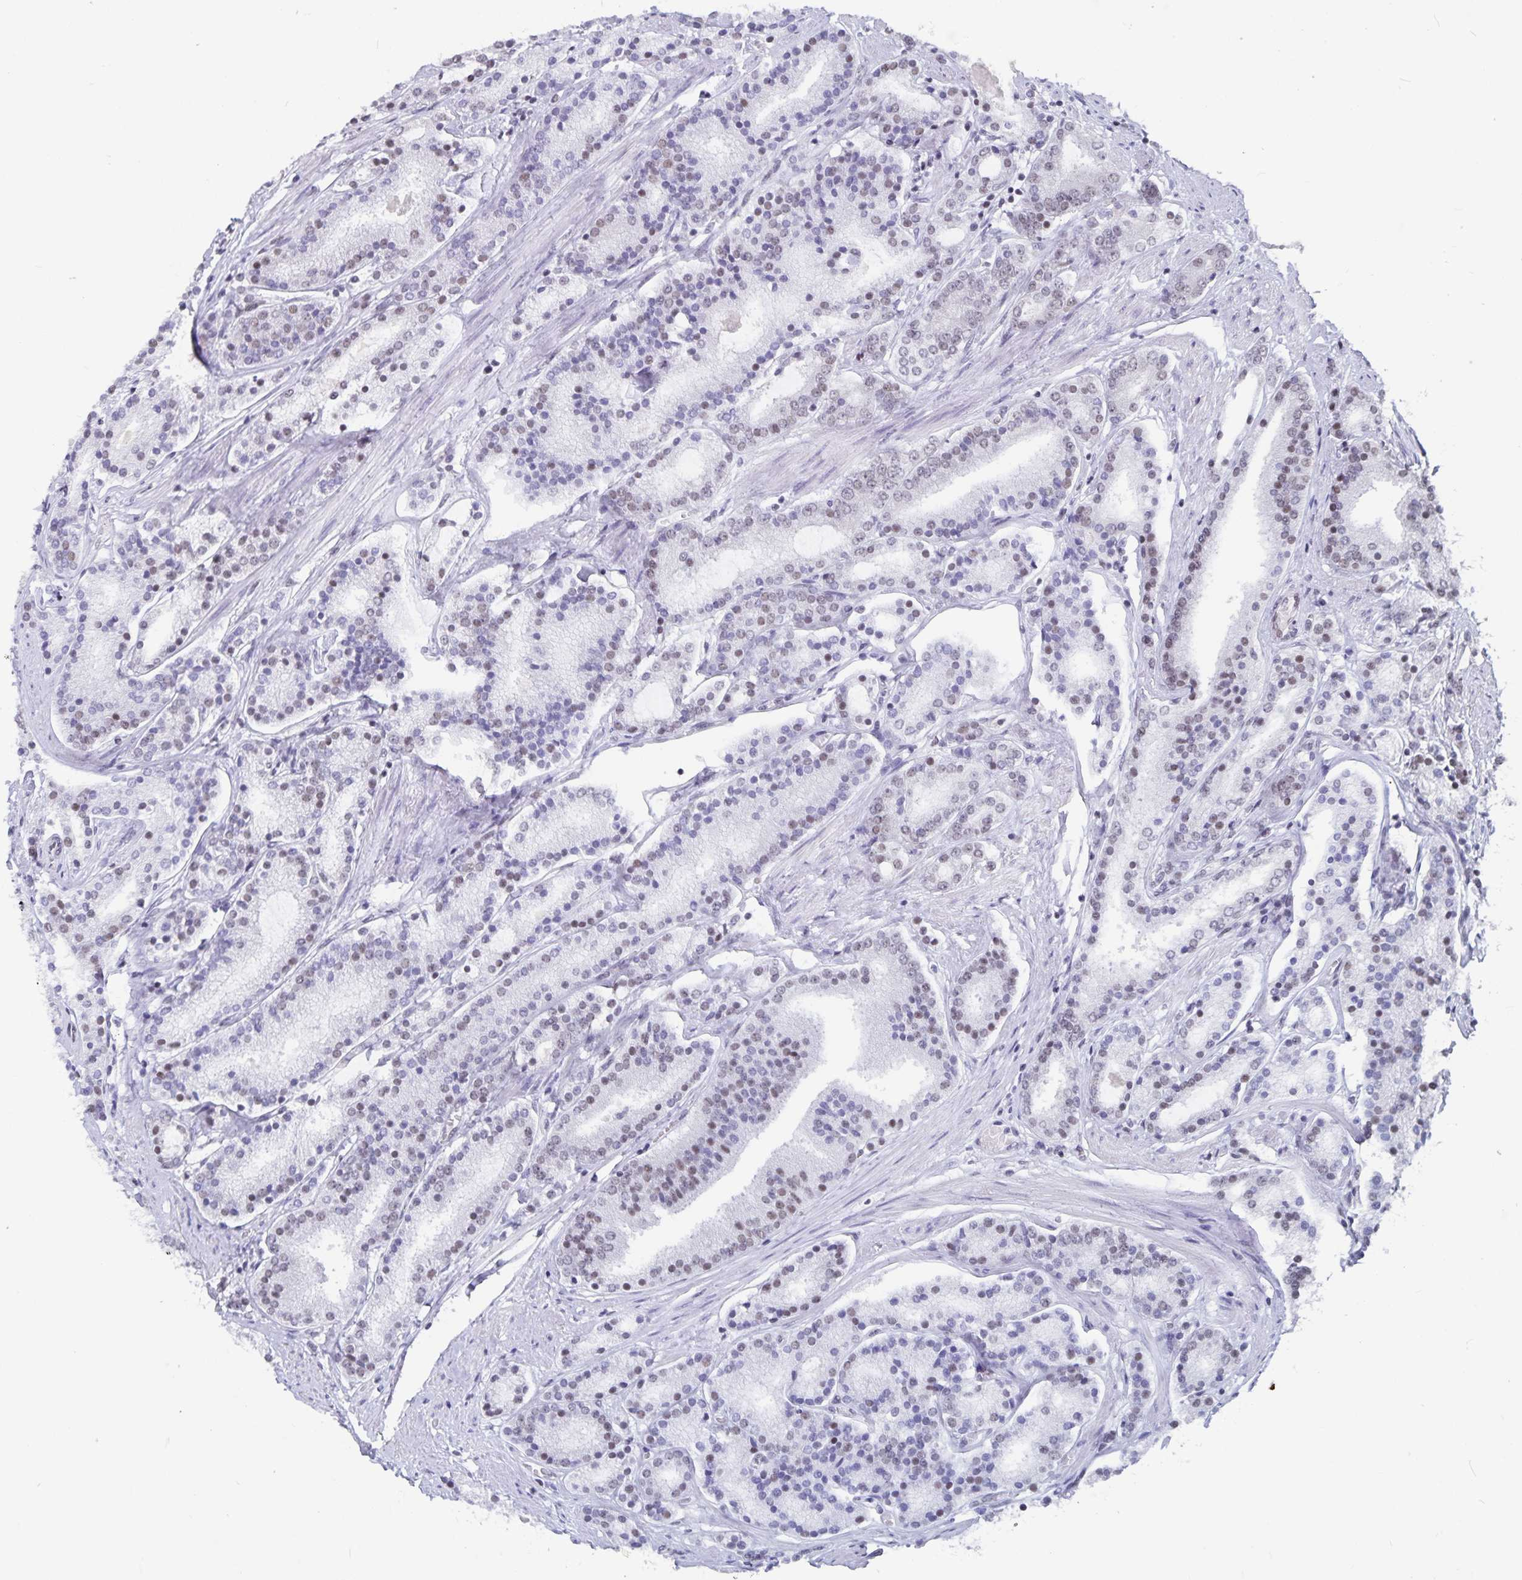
{"staining": {"intensity": "weak", "quantity": "<25%", "location": "nuclear"}, "tissue": "prostate cancer", "cell_type": "Tumor cells", "image_type": "cancer", "snomed": [{"axis": "morphology", "description": "Adenocarcinoma, High grade"}, {"axis": "topography", "description": "Prostate"}], "caption": "Immunohistochemistry of prostate adenocarcinoma (high-grade) reveals no staining in tumor cells.", "gene": "PBX2", "patient": {"sex": "male", "age": 63}}